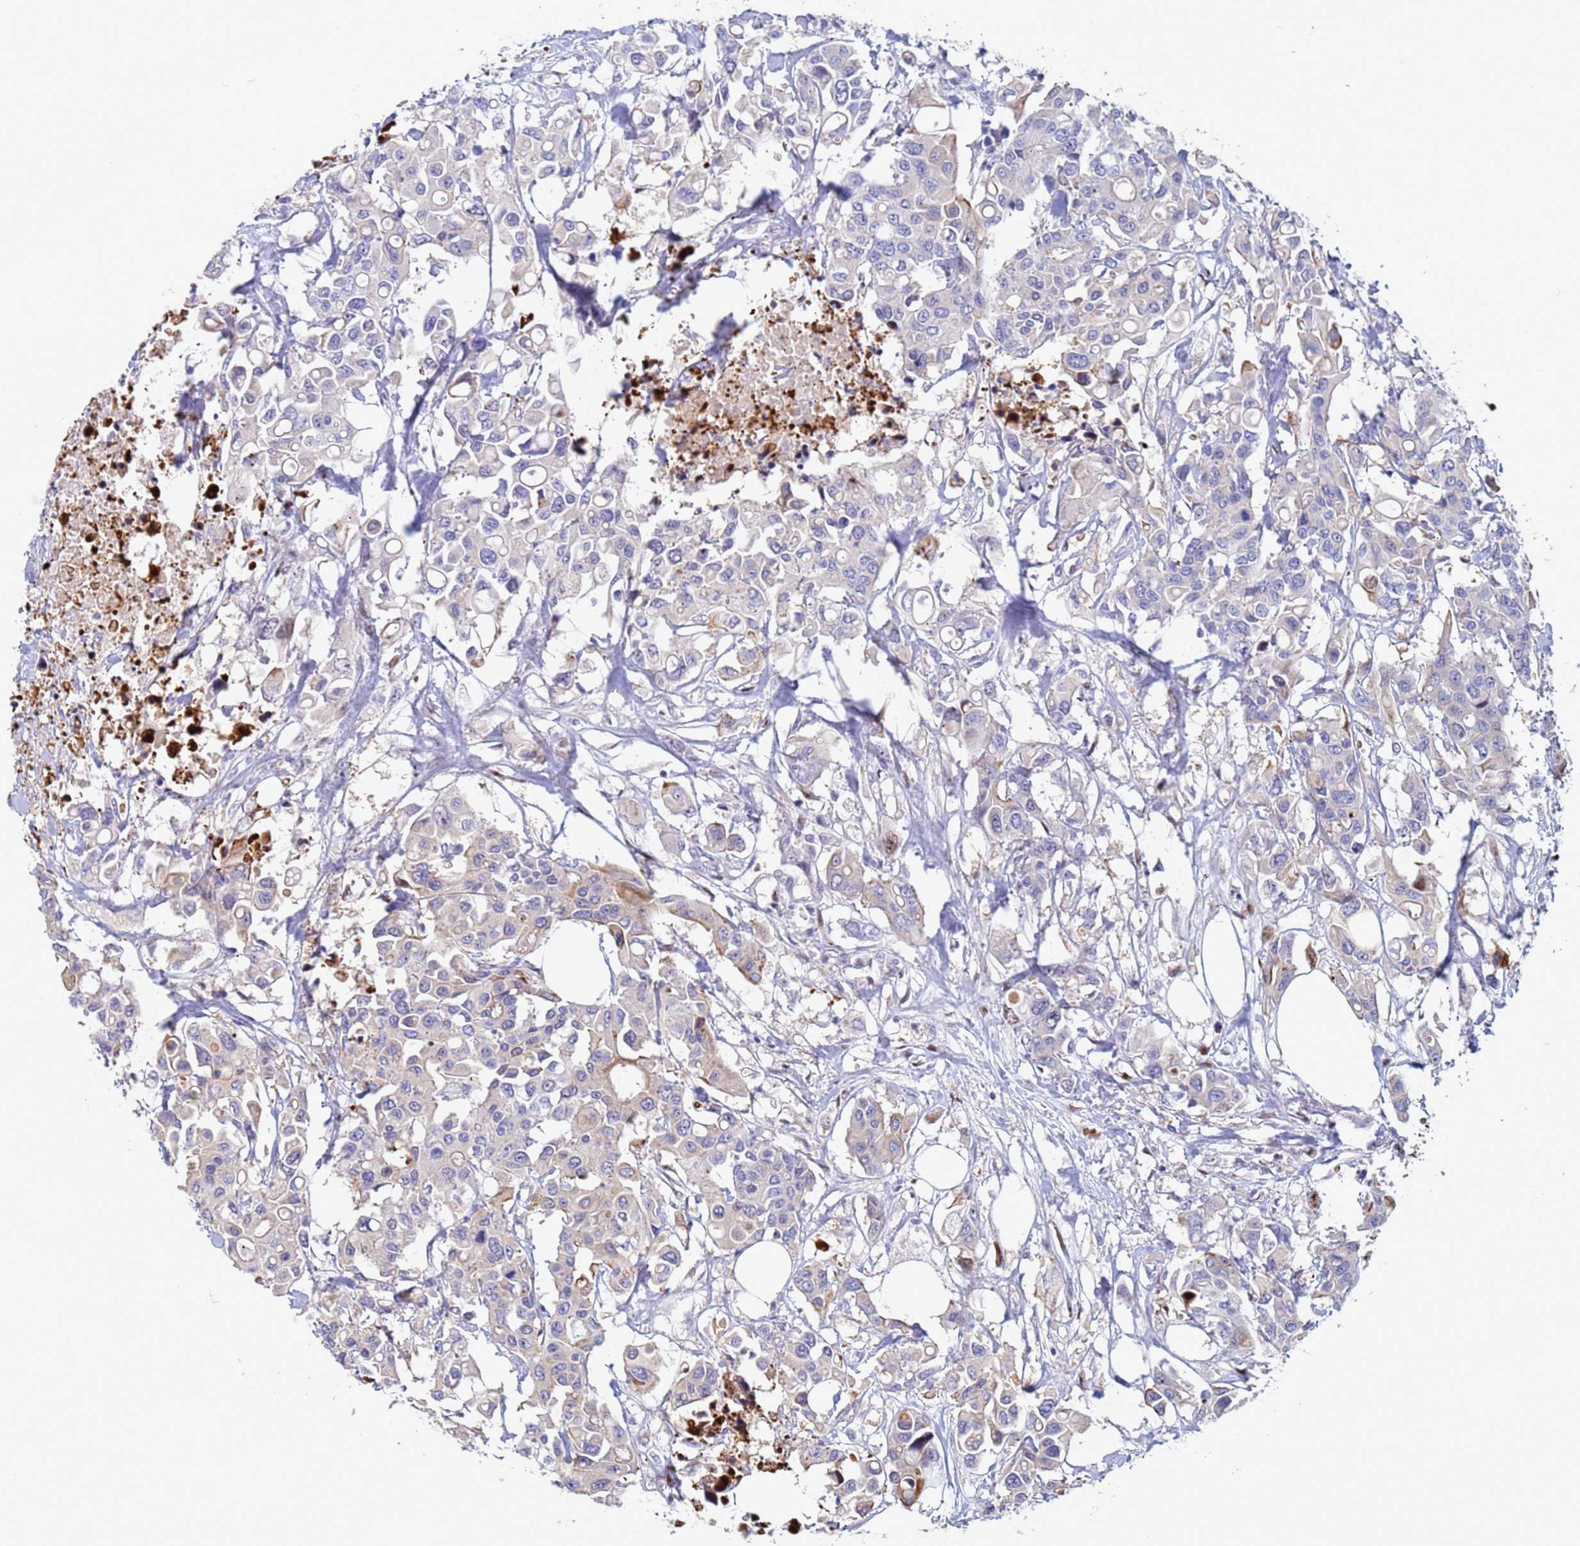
{"staining": {"intensity": "weak", "quantity": "<25%", "location": "cytoplasmic/membranous"}, "tissue": "colorectal cancer", "cell_type": "Tumor cells", "image_type": "cancer", "snomed": [{"axis": "morphology", "description": "Adenocarcinoma, NOS"}, {"axis": "topography", "description": "Colon"}], "caption": "Immunohistochemistry (IHC) of human colorectal adenocarcinoma demonstrates no staining in tumor cells.", "gene": "PPP6R1", "patient": {"sex": "male", "age": 77}}